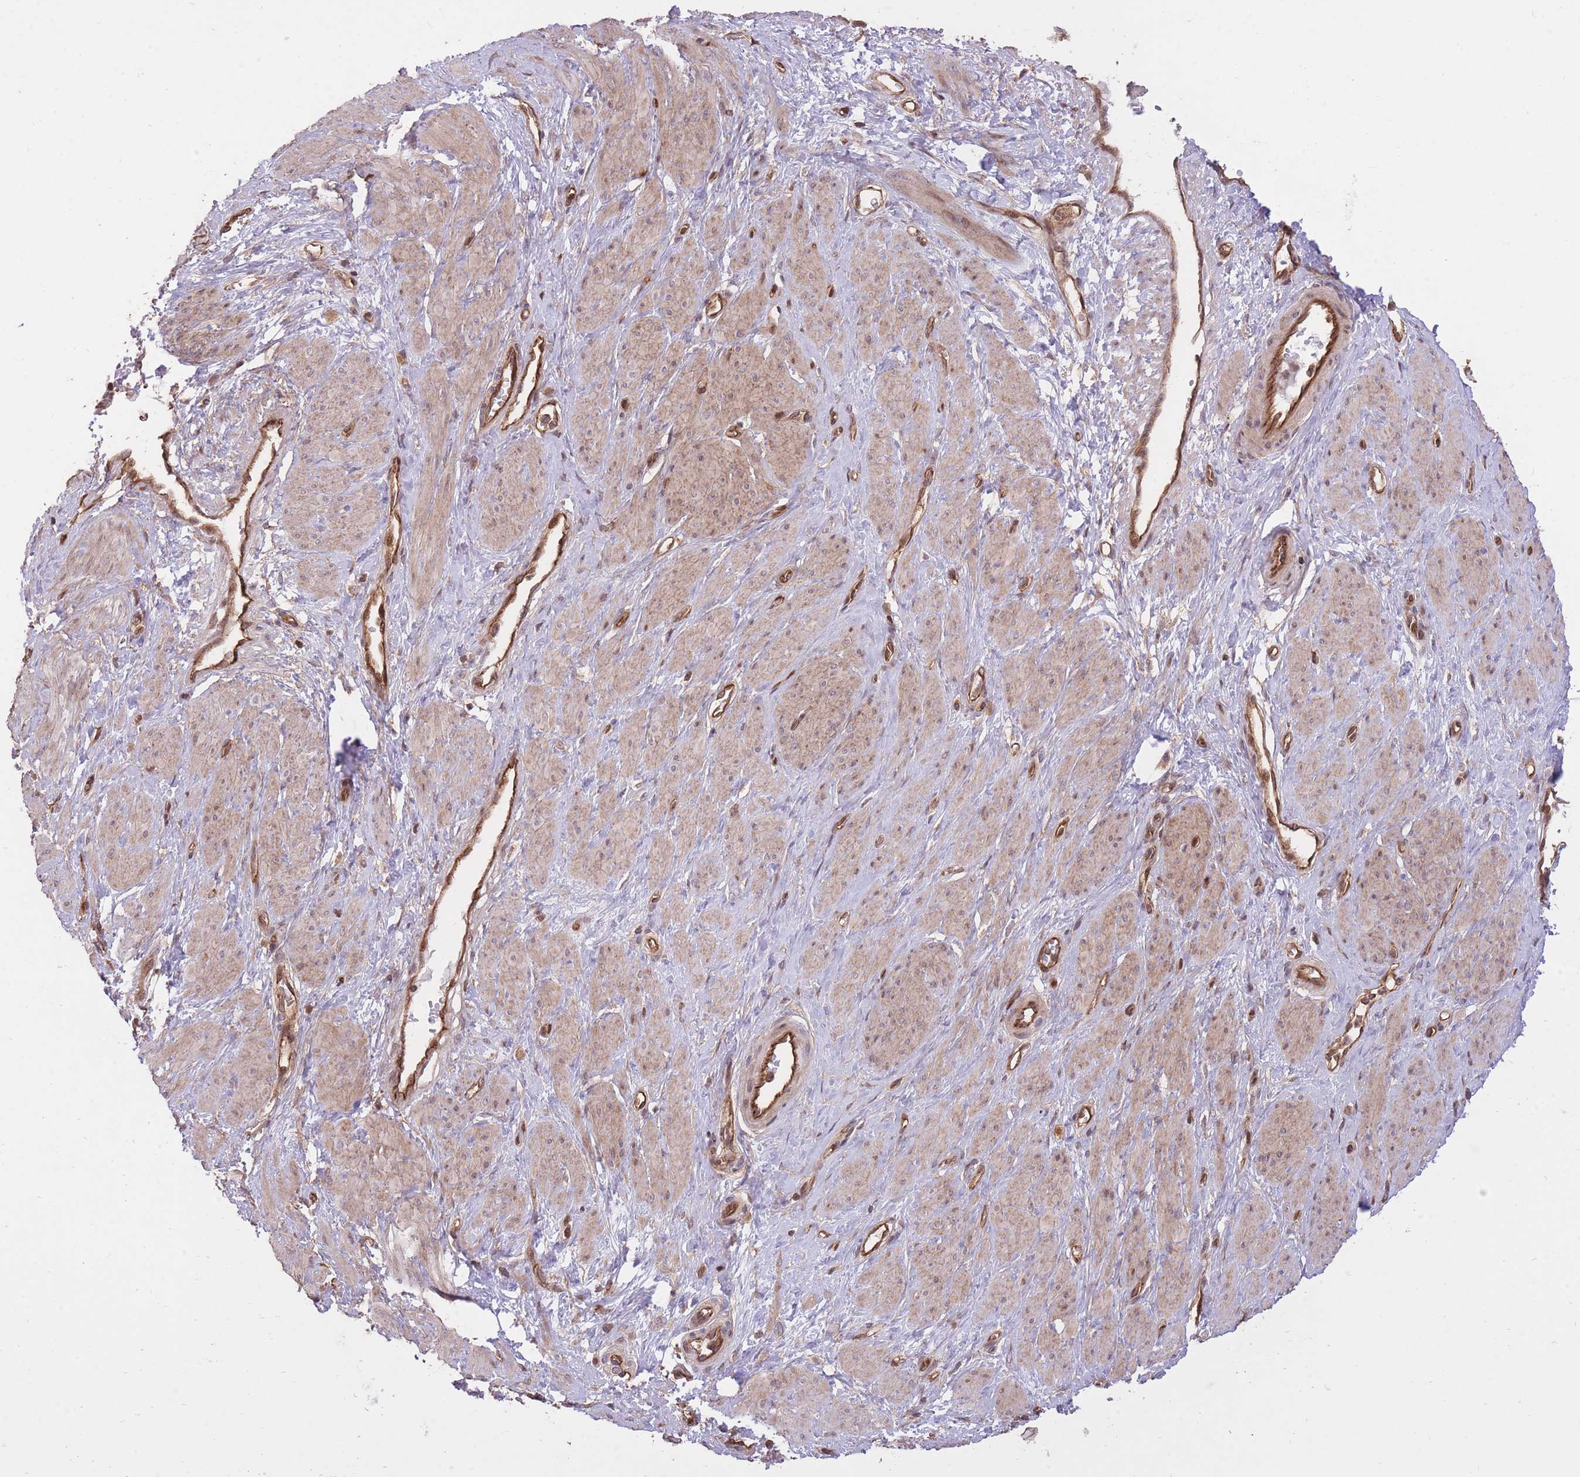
{"staining": {"intensity": "weak", "quantity": ">75%", "location": "cytoplasmic/membranous"}, "tissue": "smooth muscle", "cell_type": "Smooth muscle cells", "image_type": "normal", "snomed": [{"axis": "morphology", "description": "Normal tissue, NOS"}, {"axis": "topography", "description": "Smooth muscle"}, {"axis": "topography", "description": "Uterus"}], "caption": "A high-resolution image shows immunohistochemistry staining of benign smooth muscle, which displays weak cytoplasmic/membranous positivity in about >75% of smooth muscle cells. (DAB (3,3'-diaminobenzidine) IHC, brown staining for protein, blue staining for nuclei).", "gene": "PLD1", "patient": {"sex": "female", "age": 39}}